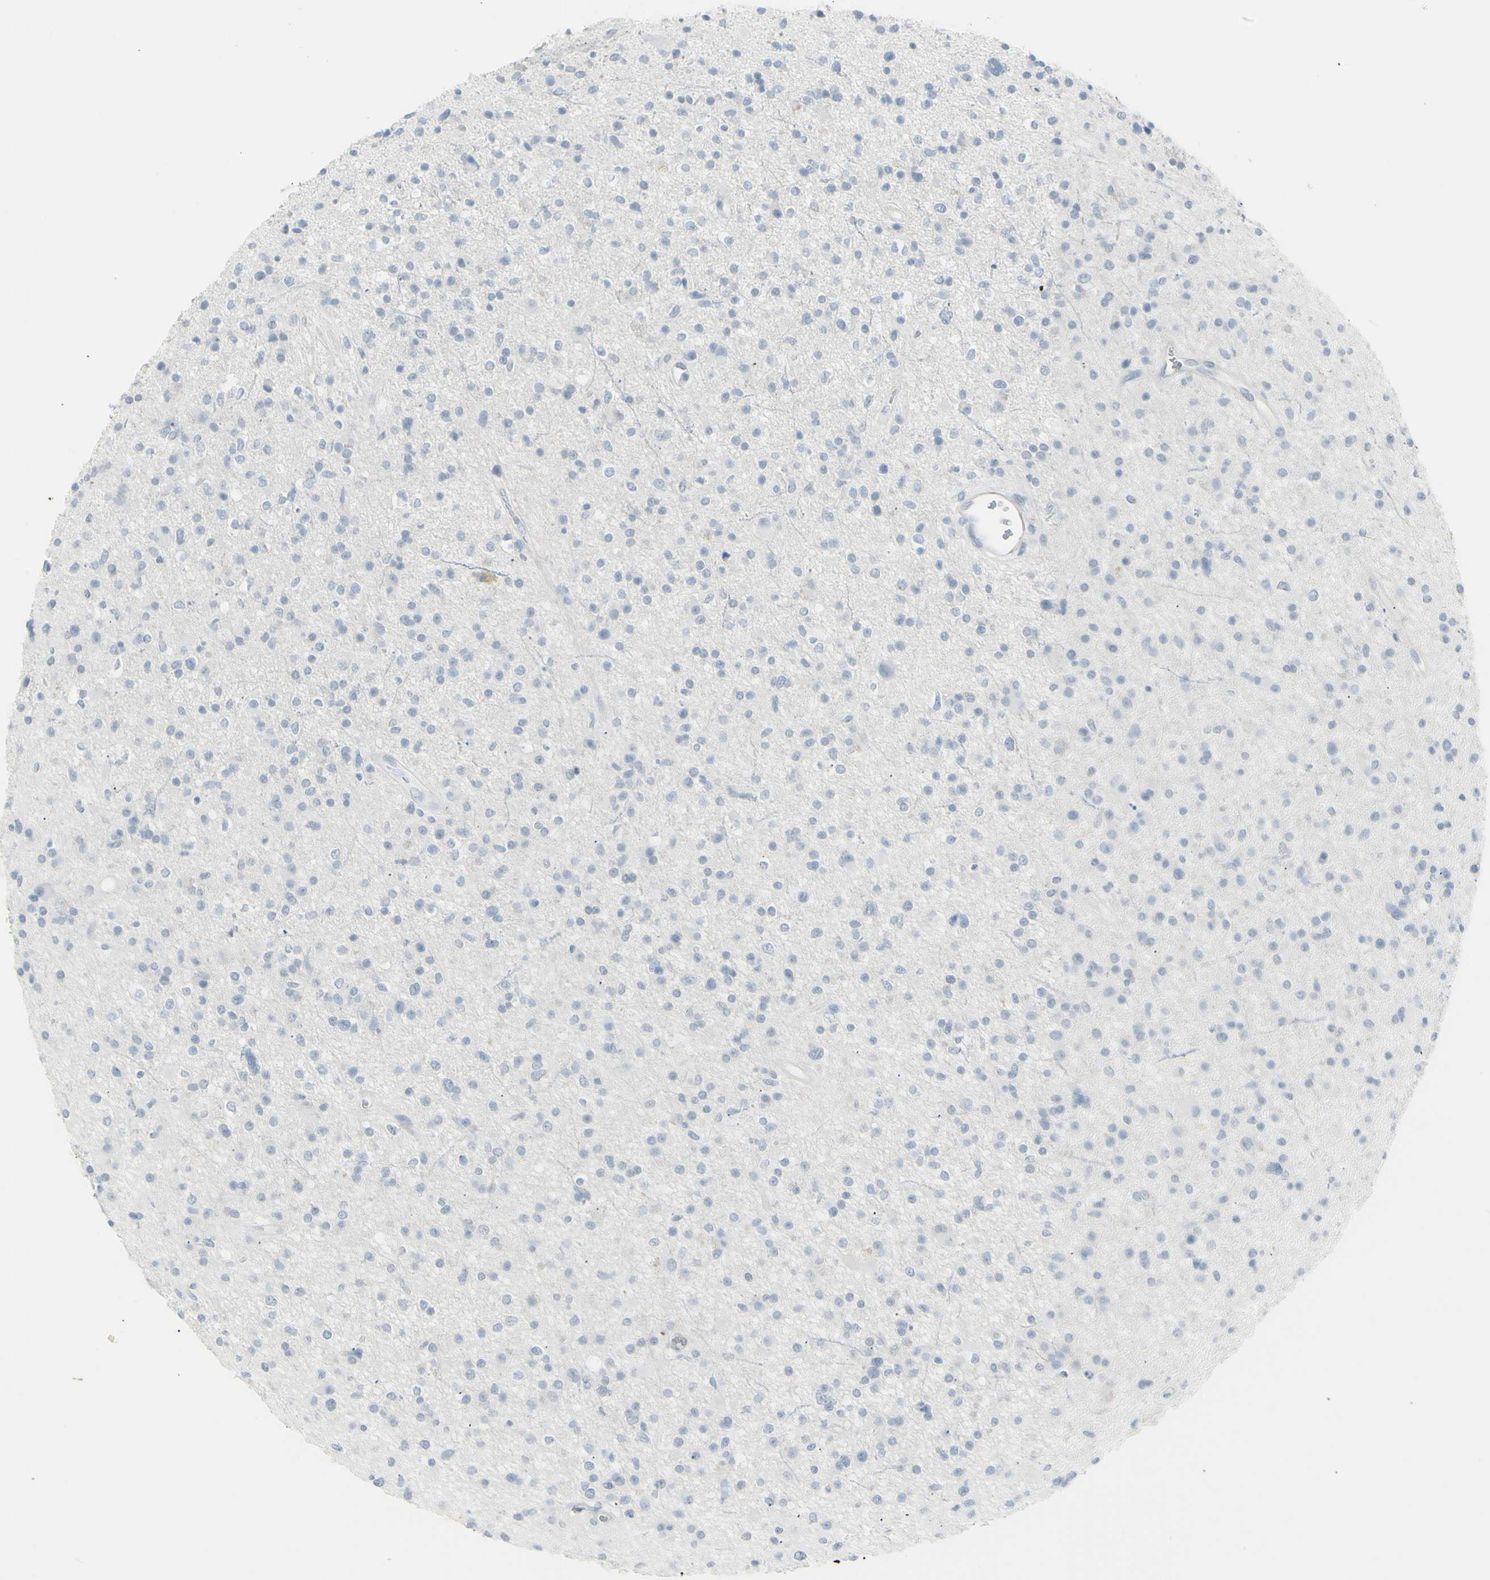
{"staining": {"intensity": "negative", "quantity": "none", "location": "none"}, "tissue": "glioma", "cell_type": "Tumor cells", "image_type": "cancer", "snomed": [{"axis": "morphology", "description": "Glioma, malignant, High grade"}, {"axis": "topography", "description": "Brain"}], "caption": "Photomicrograph shows no protein staining in tumor cells of glioma tissue. (DAB IHC, high magnification).", "gene": "YBX2", "patient": {"sex": "male", "age": 33}}